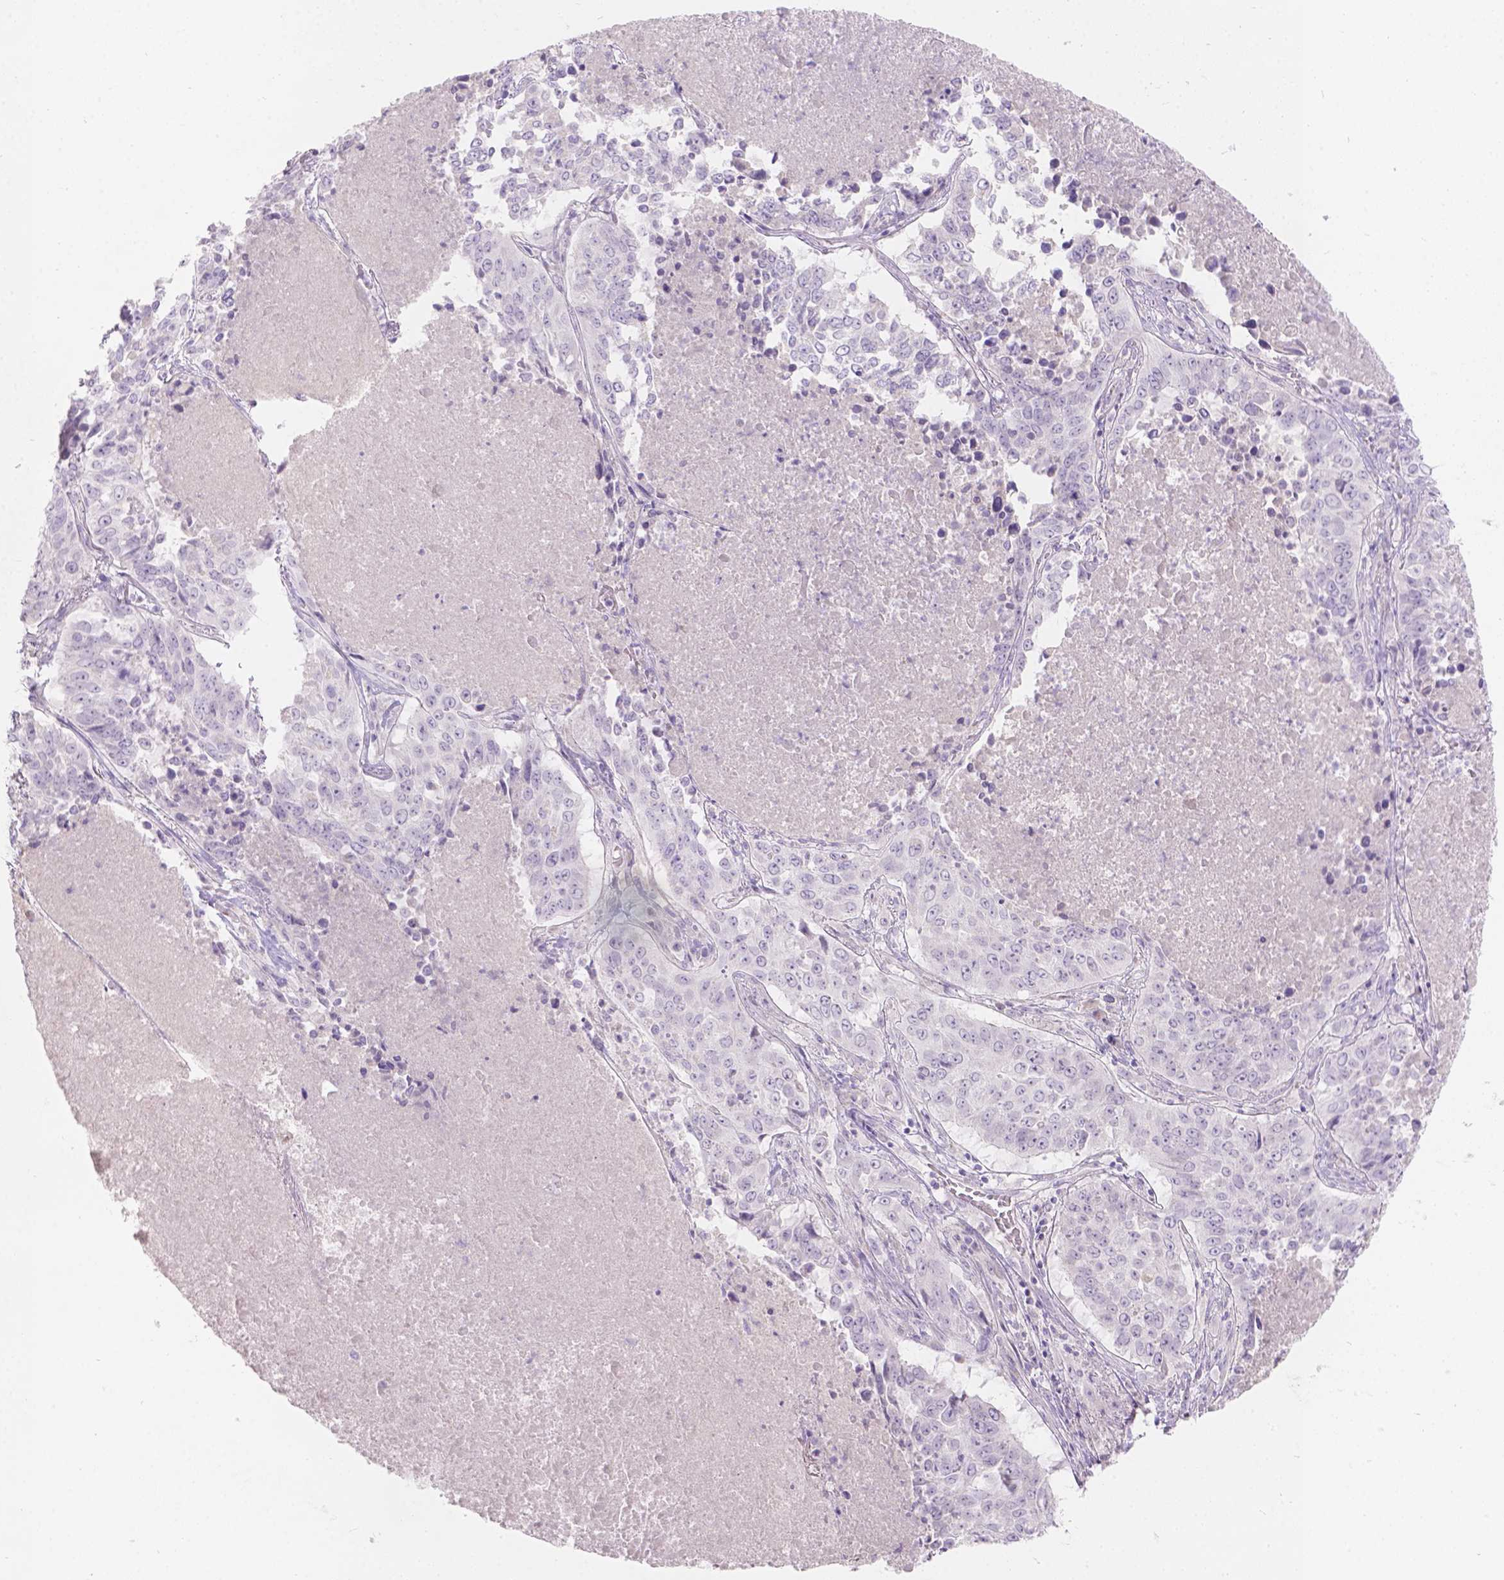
{"staining": {"intensity": "negative", "quantity": "none", "location": "none"}, "tissue": "lung cancer", "cell_type": "Tumor cells", "image_type": "cancer", "snomed": [{"axis": "morphology", "description": "Normal tissue, NOS"}, {"axis": "morphology", "description": "Squamous cell carcinoma, NOS"}, {"axis": "topography", "description": "Bronchus"}, {"axis": "topography", "description": "Lung"}], "caption": "The histopathology image displays no significant staining in tumor cells of lung cancer. (Stains: DAB (3,3'-diaminobenzidine) immunohistochemistry (IHC) with hematoxylin counter stain, Microscopy: brightfield microscopy at high magnification).", "gene": "HTN3", "patient": {"sex": "male", "age": 64}}